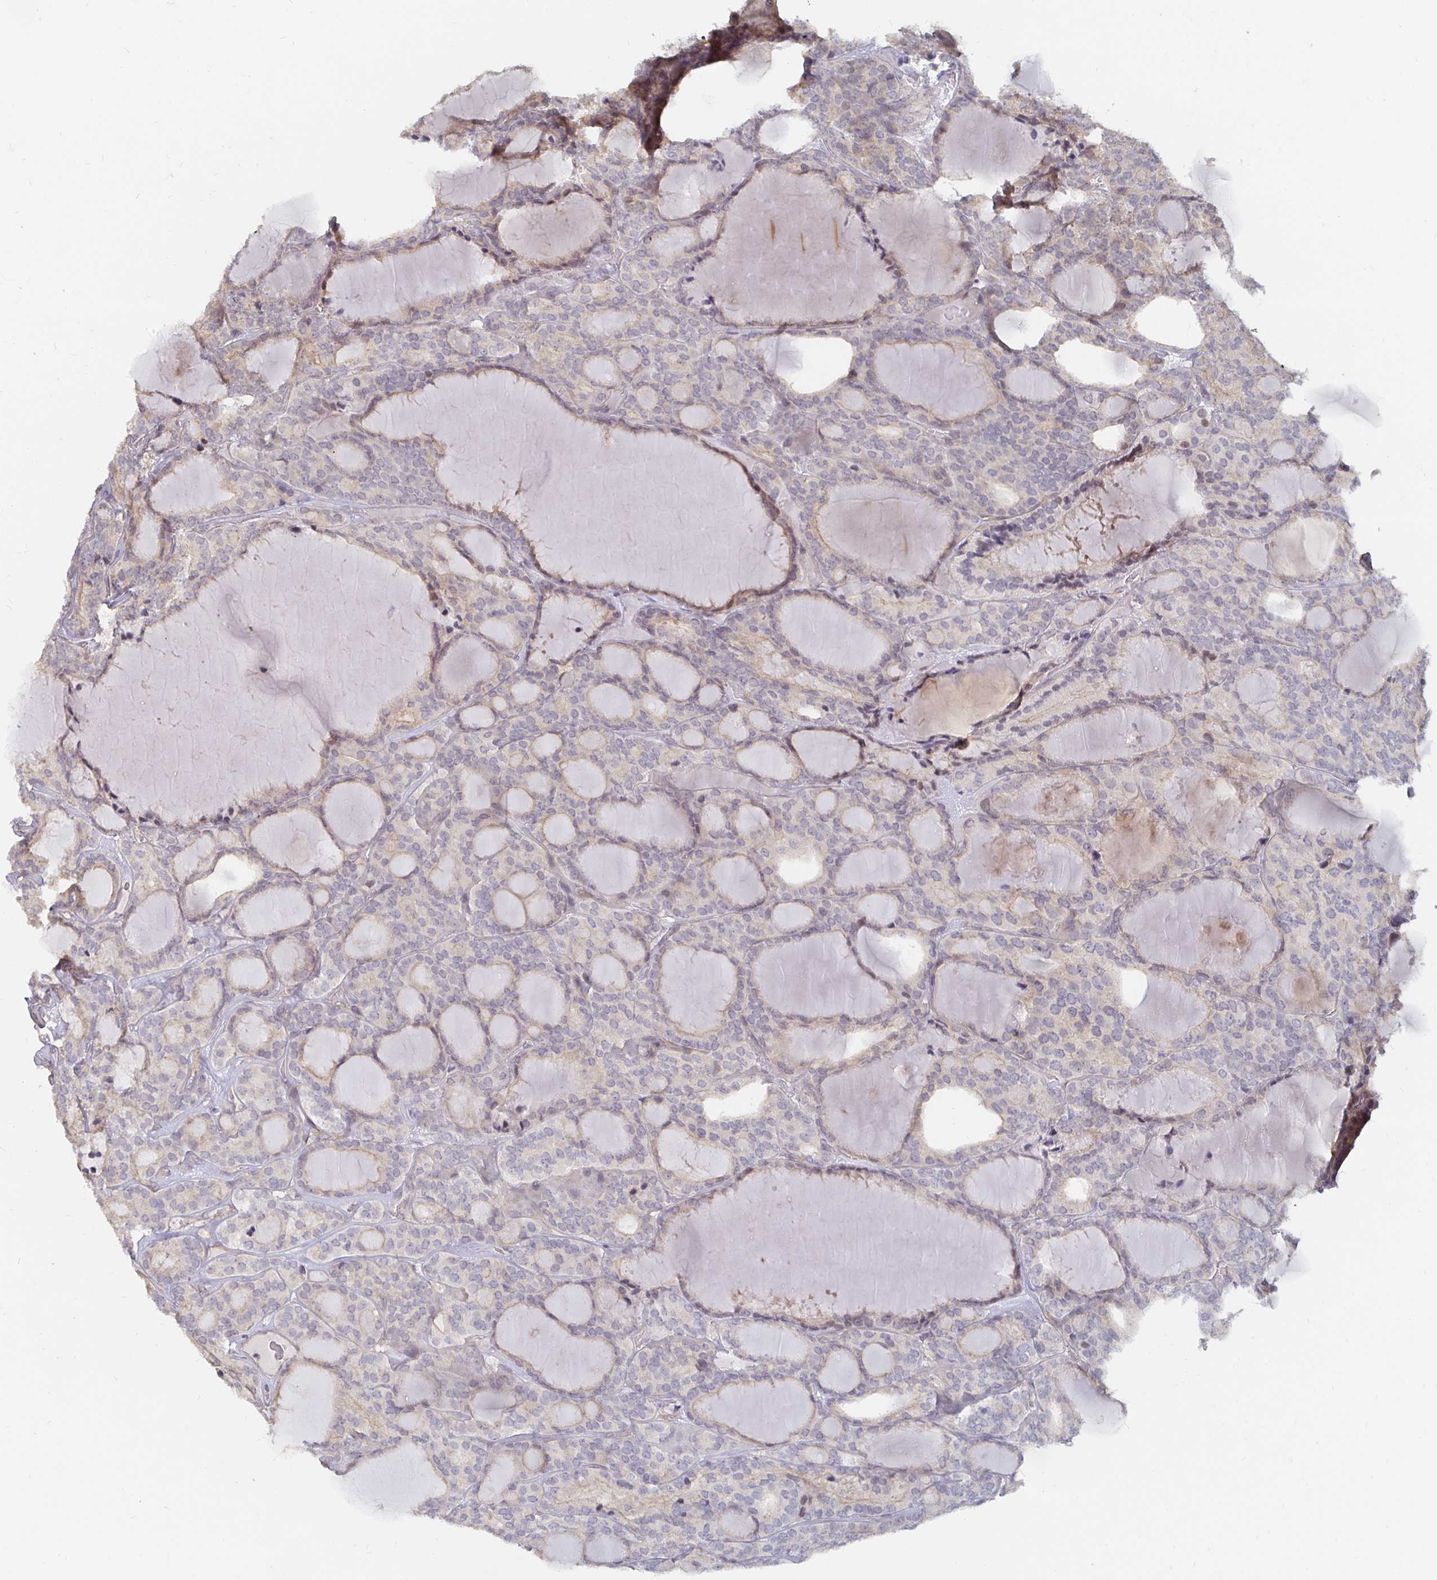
{"staining": {"intensity": "negative", "quantity": "none", "location": "none"}, "tissue": "thyroid cancer", "cell_type": "Tumor cells", "image_type": "cancer", "snomed": [{"axis": "morphology", "description": "Follicular adenoma carcinoma, NOS"}, {"axis": "topography", "description": "Thyroid gland"}], "caption": "A histopathology image of follicular adenoma carcinoma (thyroid) stained for a protein shows no brown staining in tumor cells. (DAB (3,3'-diaminobenzidine) immunohistochemistry visualized using brightfield microscopy, high magnification).", "gene": "MEIS1", "patient": {"sex": "male", "age": 74}}